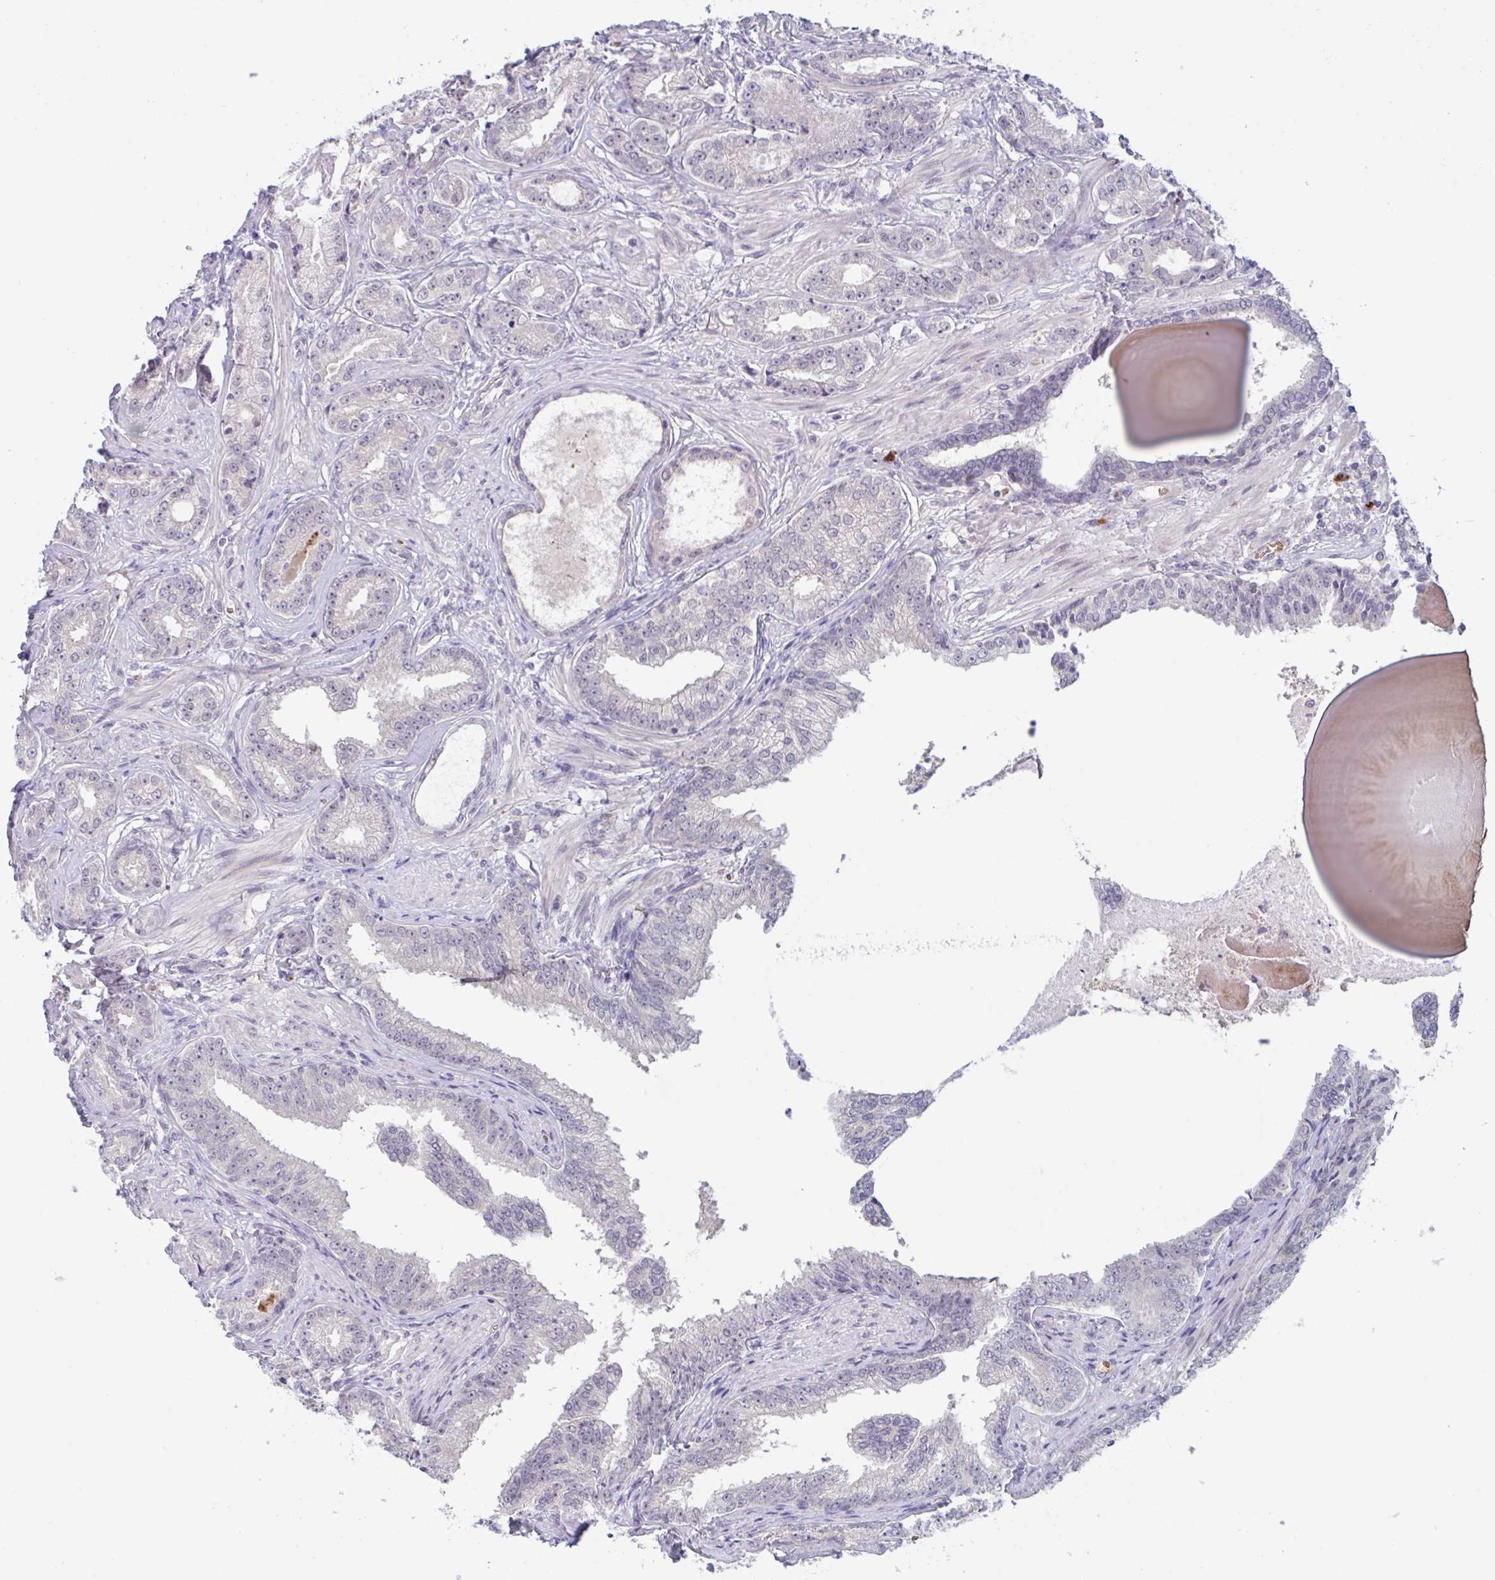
{"staining": {"intensity": "negative", "quantity": "none", "location": "none"}, "tissue": "prostate cancer", "cell_type": "Tumor cells", "image_type": "cancer", "snomed": [{"axis": "morphology", "description": "Adenocarcinoma, Low grade"}, {"axis": "topography", "description": "Prostate"}], "caption": "Histopathology image shows no protein staining in tumor cells of prostate cancer (adenocarcinoma (low-grade)) tissue. (DAB immunohistochemistry, high magnification).", "gene": "RHAG", "patient": {"sex": "male", "age": 61}}